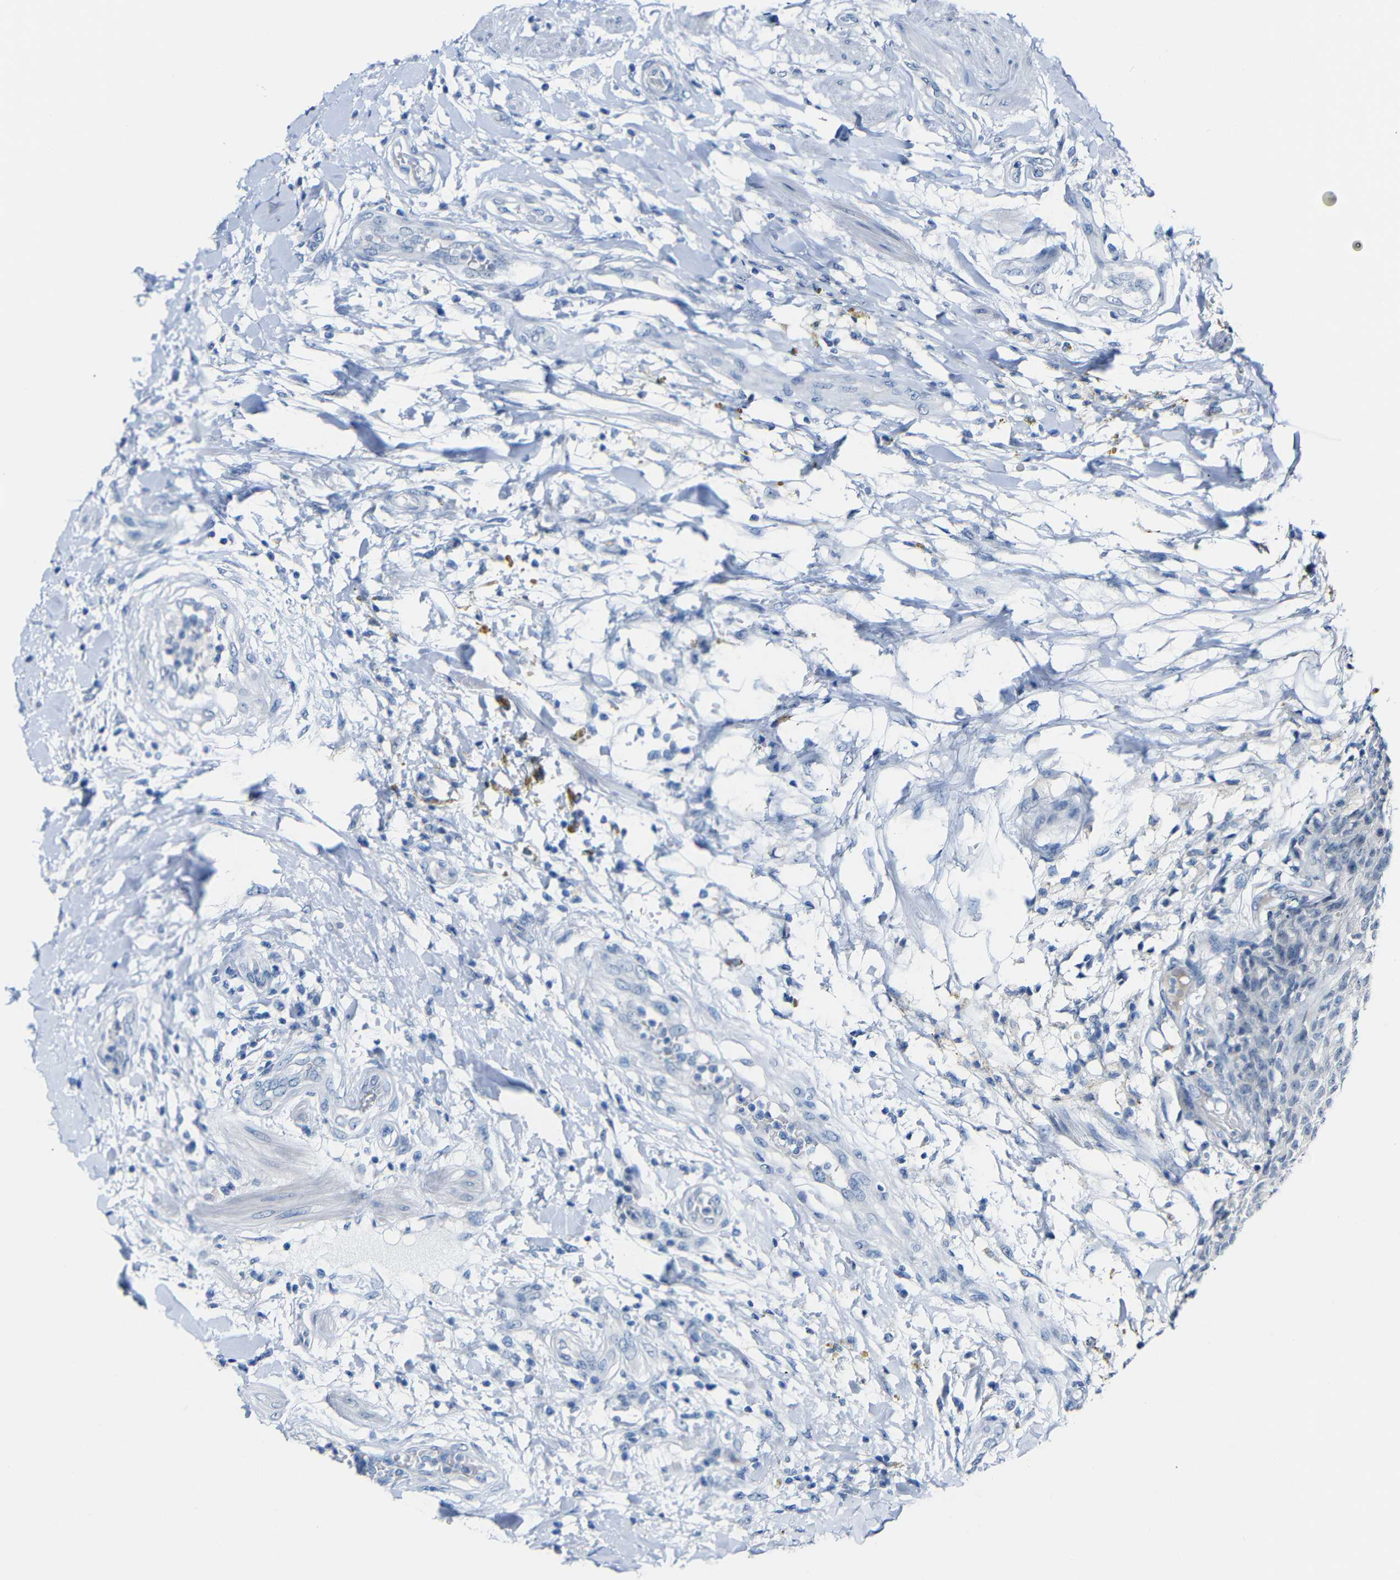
{"staining": {"intensity": "negative", "quantity": "none", "location": "none"}, "tissue": "testis cancer", "cell_type": "Tumor cells", "image_type": "cancer", "snomed": [{"axis": "morphology", "description": "Seminoma, NOS"}, {"axis": "topography", "description": "Testis"}], "caption": "Immunohistochemistry of testis cancer demonstrates no staining in tumor cells.", "gene": "C15orf48", "patient": {"sex": "male", "age": 59}}